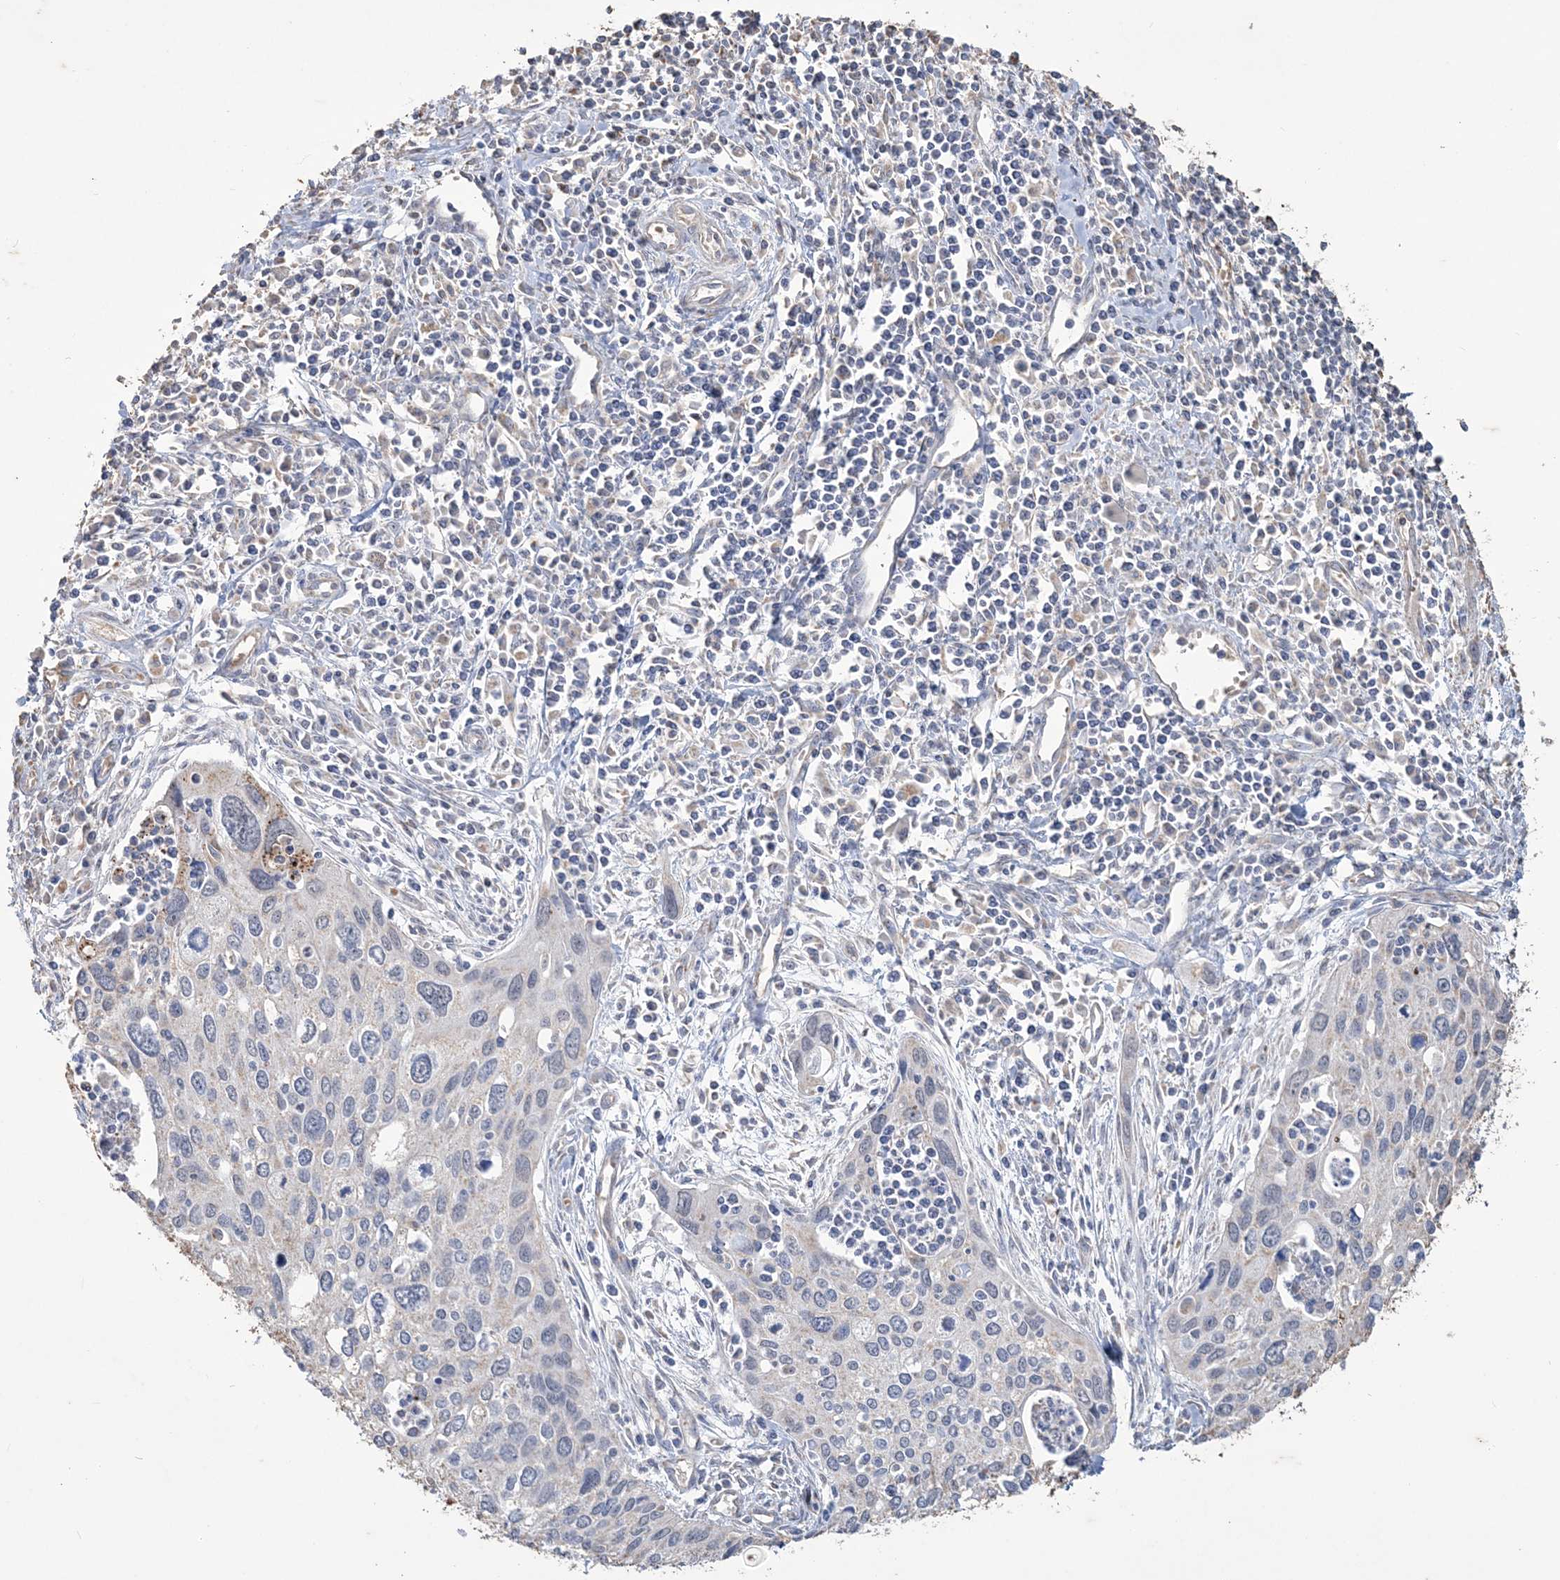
{"staining": {"intensity": "weak", "quantity": "<25%", "location": "cytoplasmic/membranous"}, "tissue": "cervical cancer", "cell_type": "Tumor cells", "image_type": "cancer", "snomed": [{"axis": "morphology", "description": "Squamous cell carcinoma, NOS"}, {"axis": "topography", "description": "Cervix"}], "caption": "Human squamous cell carcinoma (cervical) stained for a protein using IHC shows no expression in tumor cells.", "gene": "SFMBT2", "patient": {"sex": "female", "age": 55}}